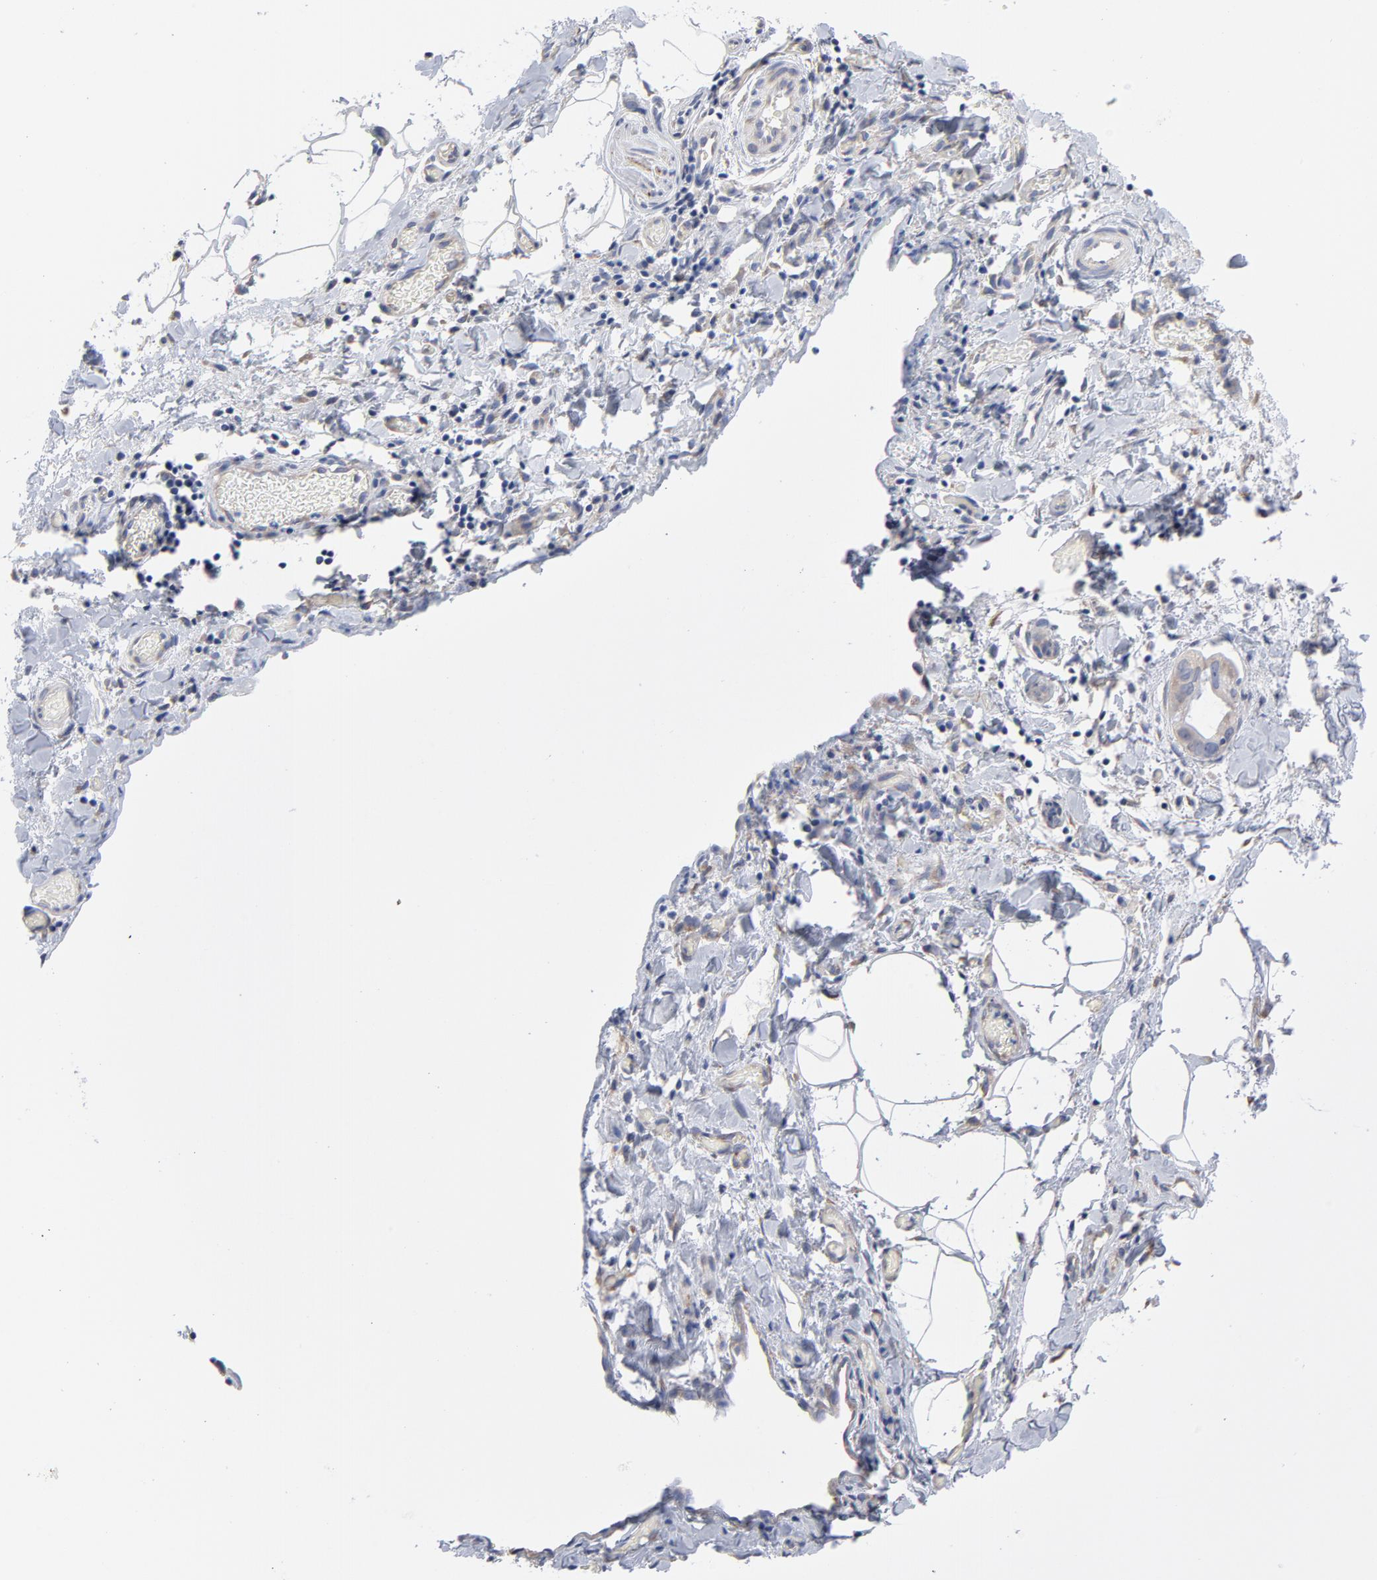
{"staining": {"intensity": "weak", "quantity": "25%-75%", "location": "cytoplasmic/membranous"}, "tissue": "stomach cancer", "cell_type": "Tumor cells", "image_type": "cancer", "snomed": [{"axis": "morphology", "description": "Adenocarcinoma, NOS"}, {"axis": "topography", "description": "Stomach, upper"}], "caption": "Immunohistochemistry (DAB) staining of adenocarcinoma (stomach) exhibits weak cytoplasmic/membranous protein positivity in about 25%-75% of tumor cells.", "gene": "CPE", "patient": {"sex": "male", "age": 47}}